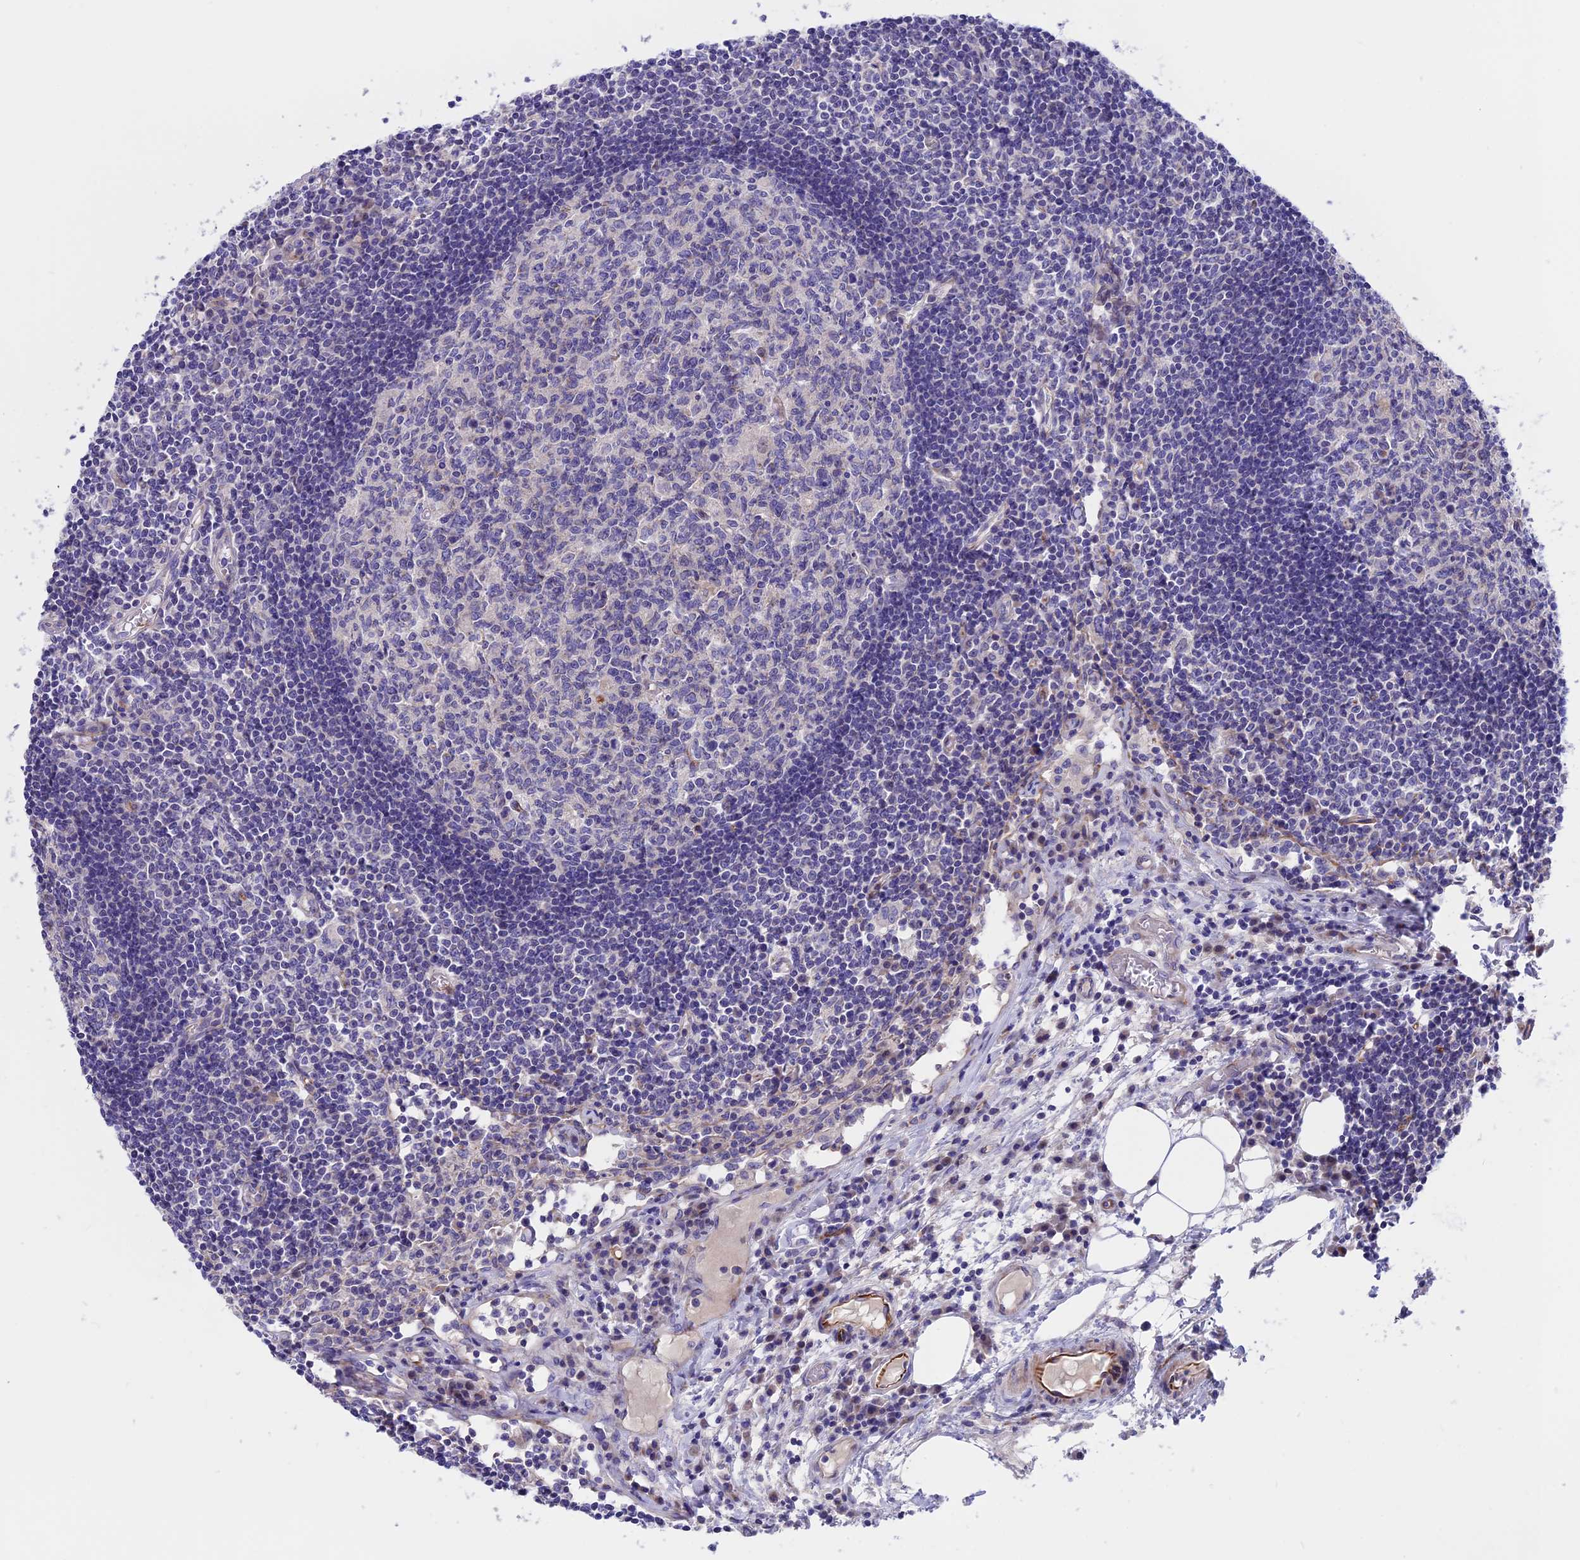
{"staining": {"intensity": "negative", "quantity": "none", "location": "none"}, "tissue": "lymph node", "cell_type": "Germinal center cells", "image_type": "normal", "snomed": [{"axis": "morphology", "description": "Normal tissue, NOS"}, {"axis": "topography", "description": "Lymph node"}], "caption": "Protein analysis of normal lymph node shows no significant positivity in germinal center cells.", "gene": "TMEM138", "patient": {"sex": "female", "age": 55}}